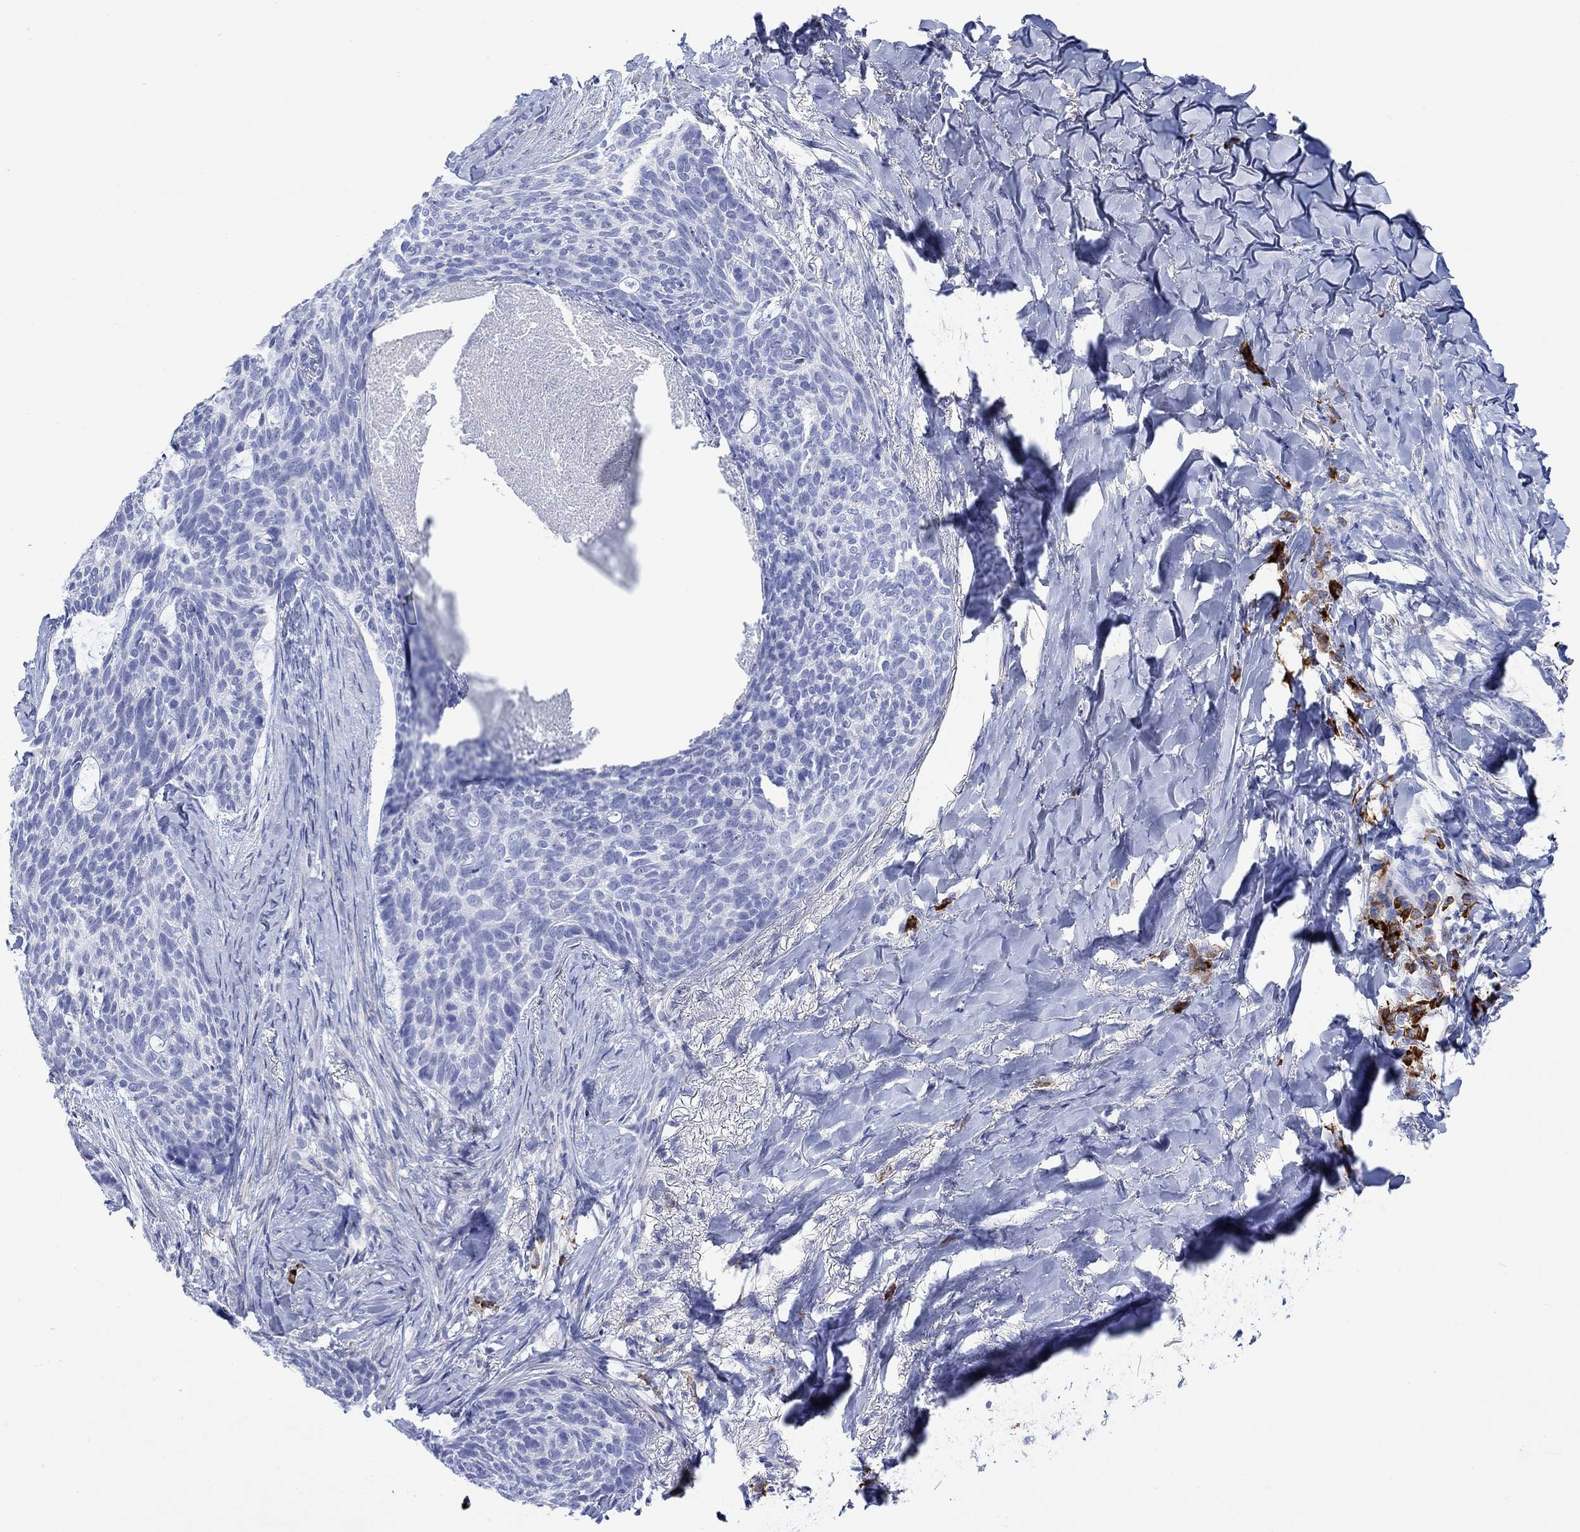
{"staining": {"intensity": "negative", "quantity": "none", "location": "none"}, "tissue": "skin cancer", "cell_type": "Tumor cells", "image_type": "cancer", "snomed": [{"axis": "morphology", "description": "Basal cell carcinoma"}, {"axis": "topography", "description": "Skin"}], "caption": "Immunohistochemistry histopathology image of human skin cancer (basal cell carcinoma) stained for a protein (brown), which shows no positivity in tumor cells.", "gene": "P2RY6", "patient": {"sex": "female", "age": 69}}